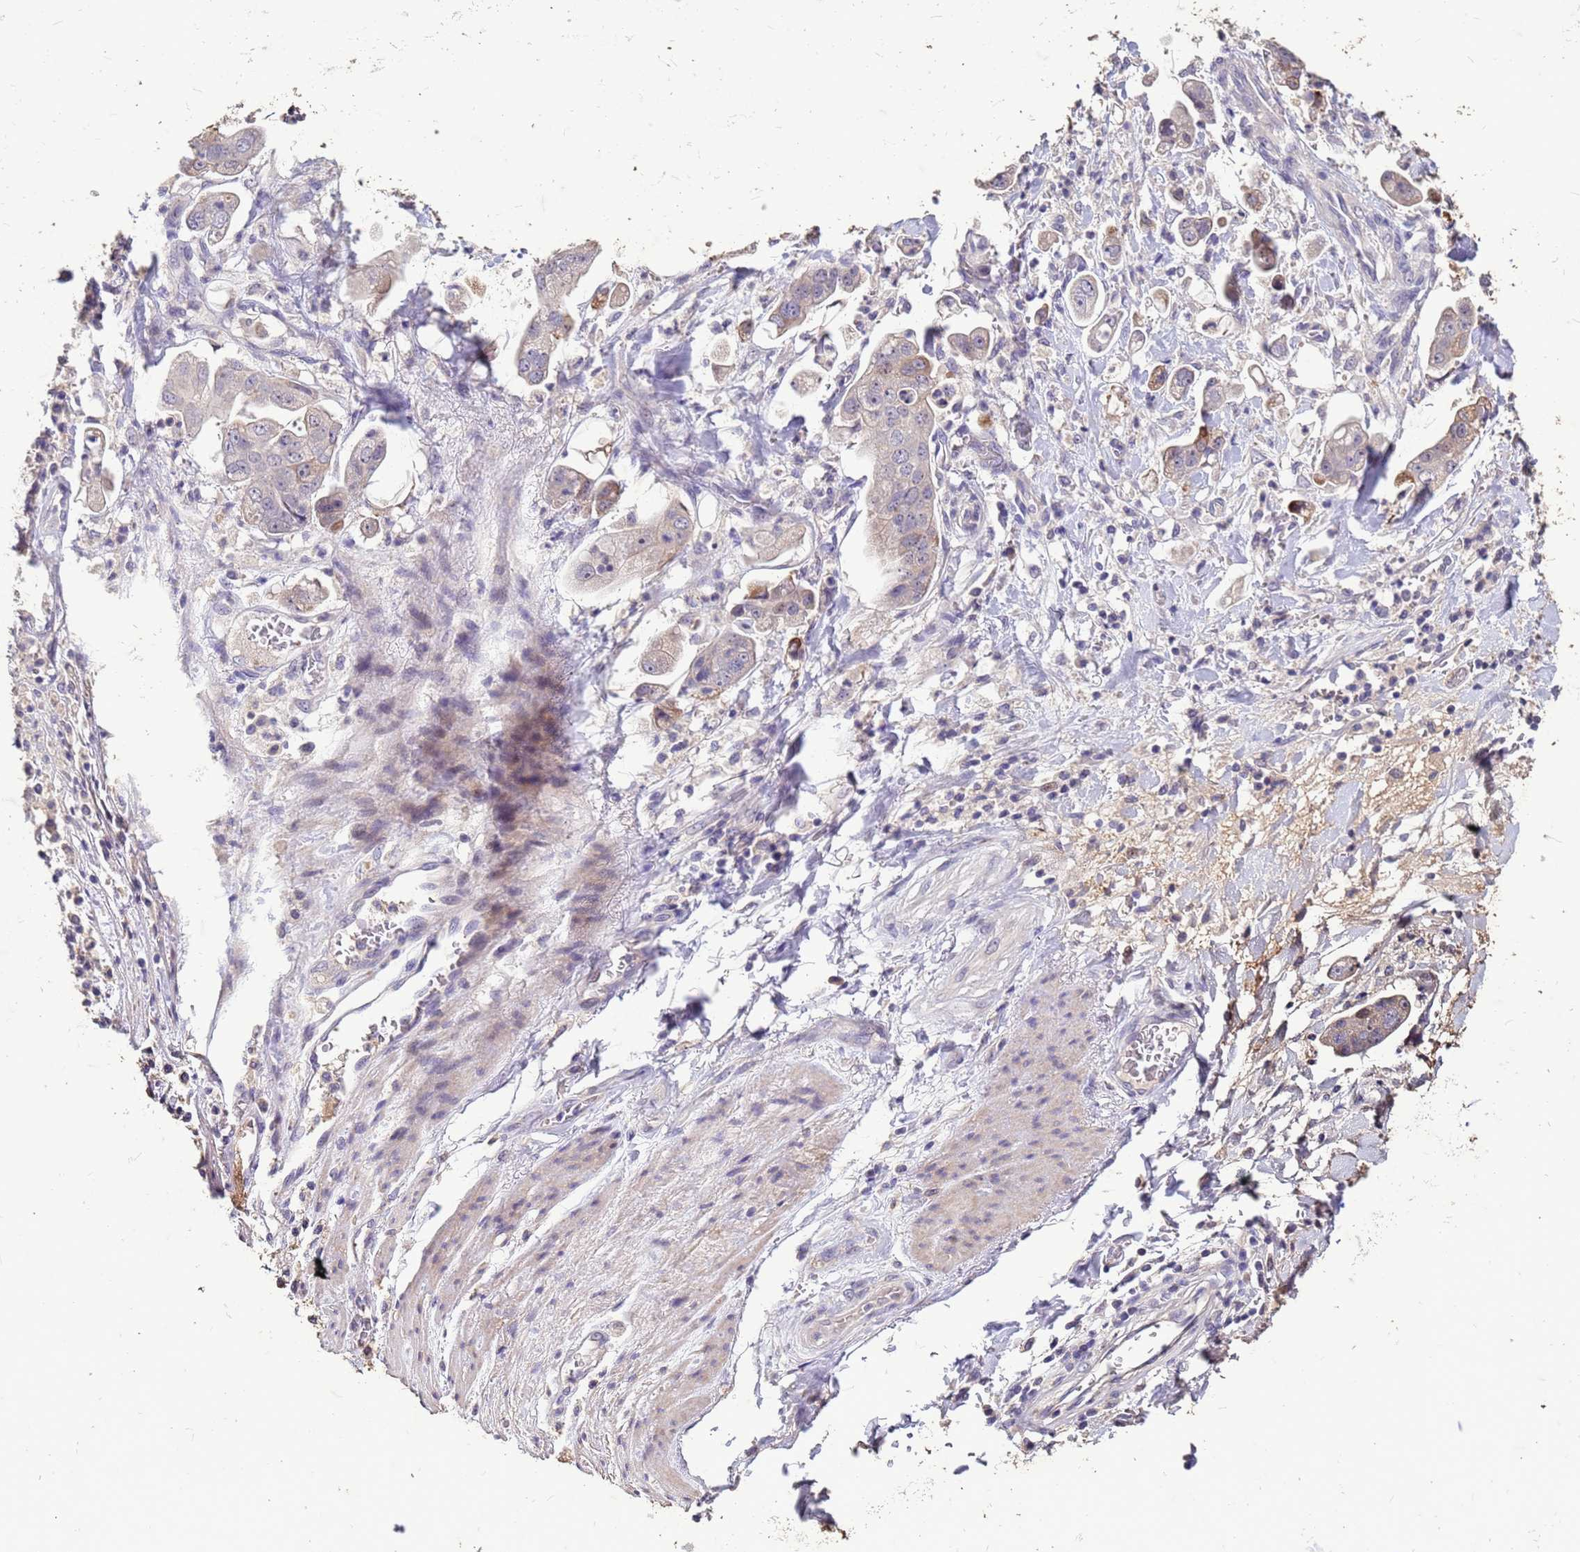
{"staining": {"intensity": "moderate", "quantity": "<25%", "location": "cytoplasmic/membranous"}, "tissue": "stomach cancer", "cell_type": "Tumor cells", "image_type": "cancer", "snomed": [{"axis": "morphology", "description": "Adenocarcinoma, NOS"}, {"axis": "topography", "description": "Stomach"}], "caption": "A histopathology image of stomach adenocarcinoma stained for a protein displays moderate cytoplasmic/membranous brown staining in tumor cells. (brown staining indicates protein expression, while blue staining denotes nuclei).", "gene": "FAM184B", "patient": {"sex": "male", "age": 62}}